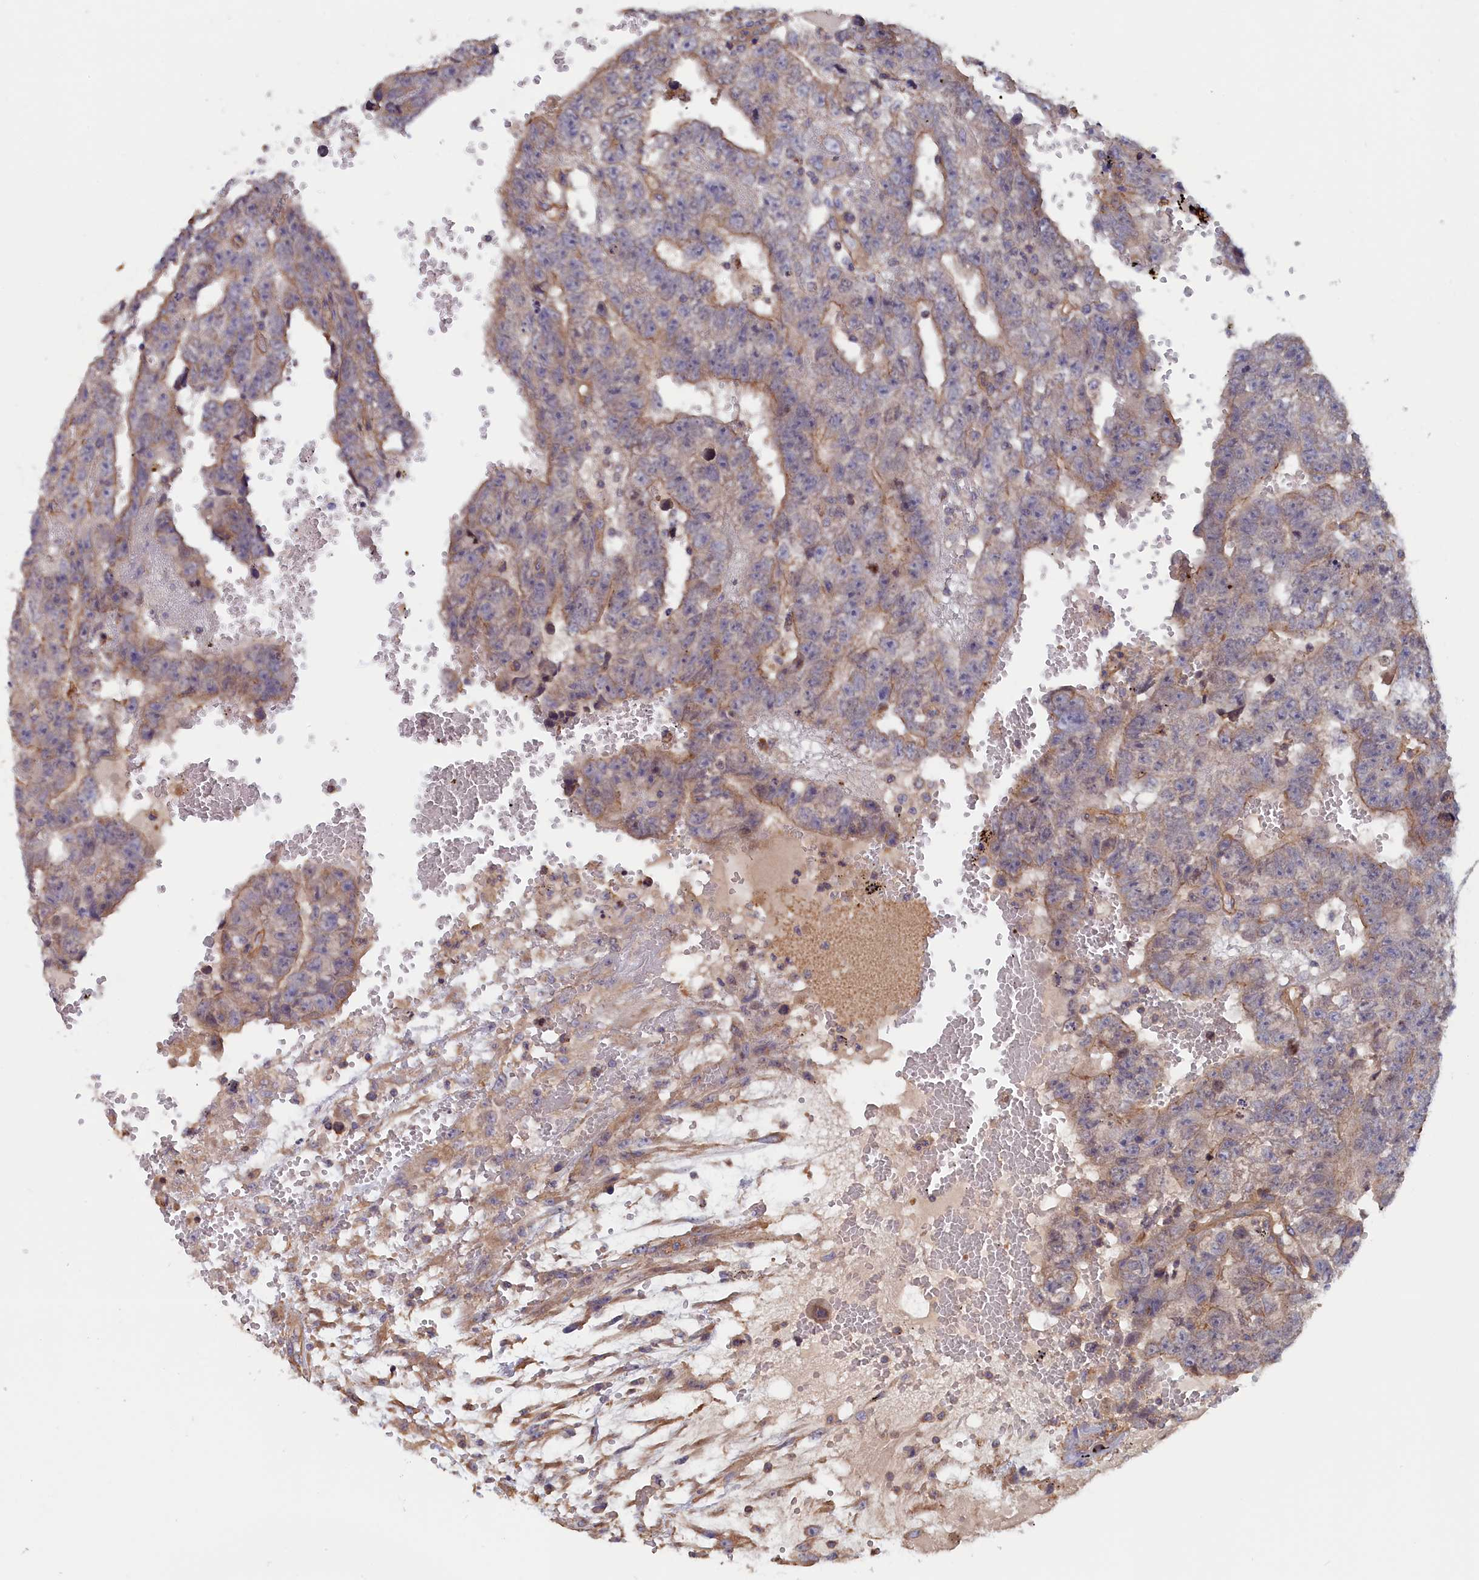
{"staining": {"intensity": "moderate", "quantity": "<25%", "location": "cytoplasmic/membranous"}, "tissue": "testis cancer", "cell_type": "Tumor cells", "image_type": "cancer", "snomed": [{"axis": "morphology", "description": "Carcinoma, Embryonal, NOS"}, {"axis": "topography", "description": "Testis"}], "caption": "Testis cancer (embryonal carcinoma) was stained to show a protein in brown. There is low levels of moderate cytoplasmic/membranous expression in approximately <25% of tumor cells. (DAB IHC with brightfield microscopy, high magnification).", "gene": "ANKRD2", "patient": {"sex": "male", "age": 25}}